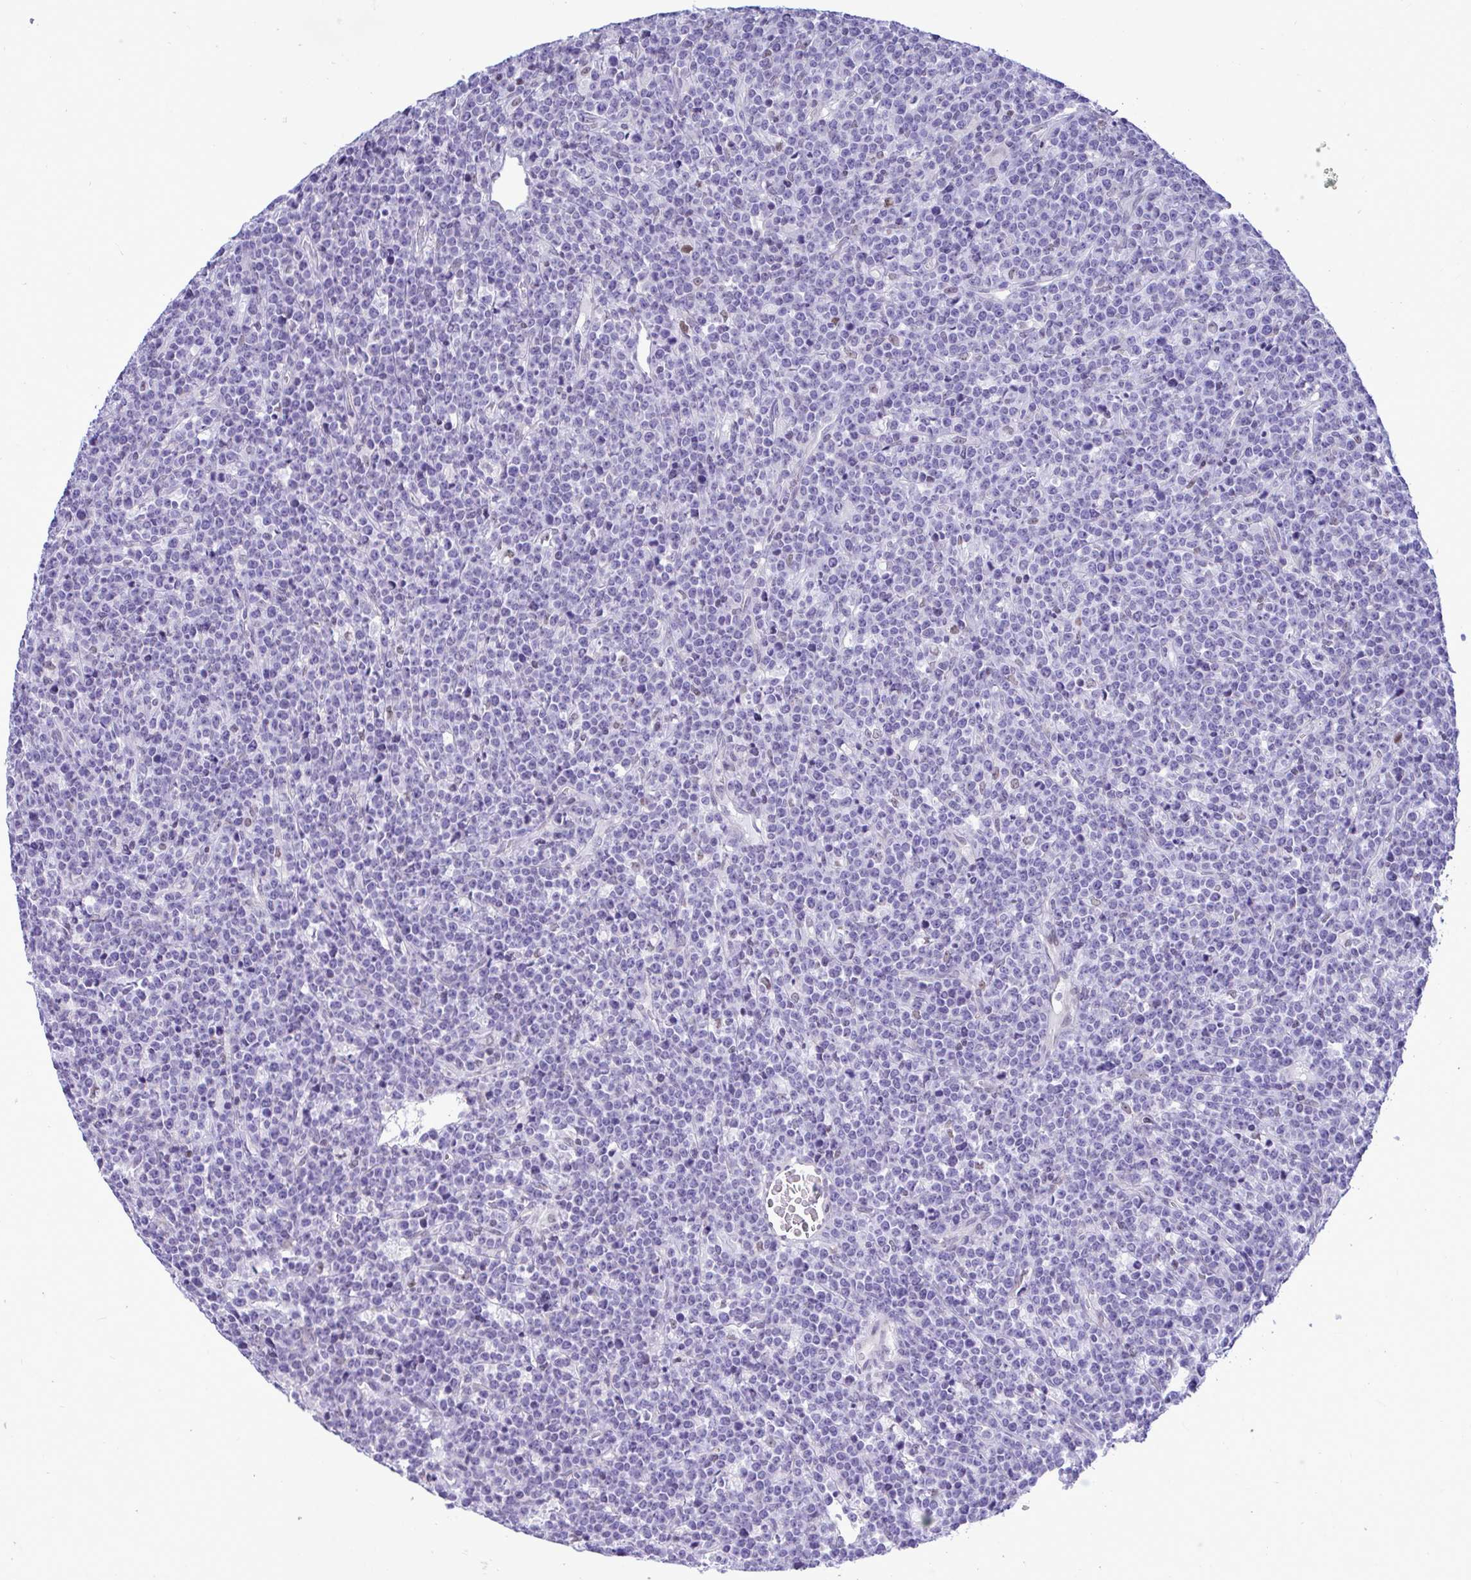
{"staining": {"intensity": "negative", "quantity": "none", "location": "none"}, "tissue": "lymphoma", "cell_type": "Tumor cells", "image_type": "cancer", "snomed": [{"axis": "morphology", "description": "Malignant lymphoma, non-Hodgkin's type, High grade"}, {"axis": "topography", "description": "Ovary"}], "caption": "High-grade malignant lymphoma, non-Hodgkin's type stained for a protein using IHC displays no staining tumor cells.", "gene": "SLC25A51", "patient": {"sex": "female", "age": 56}}